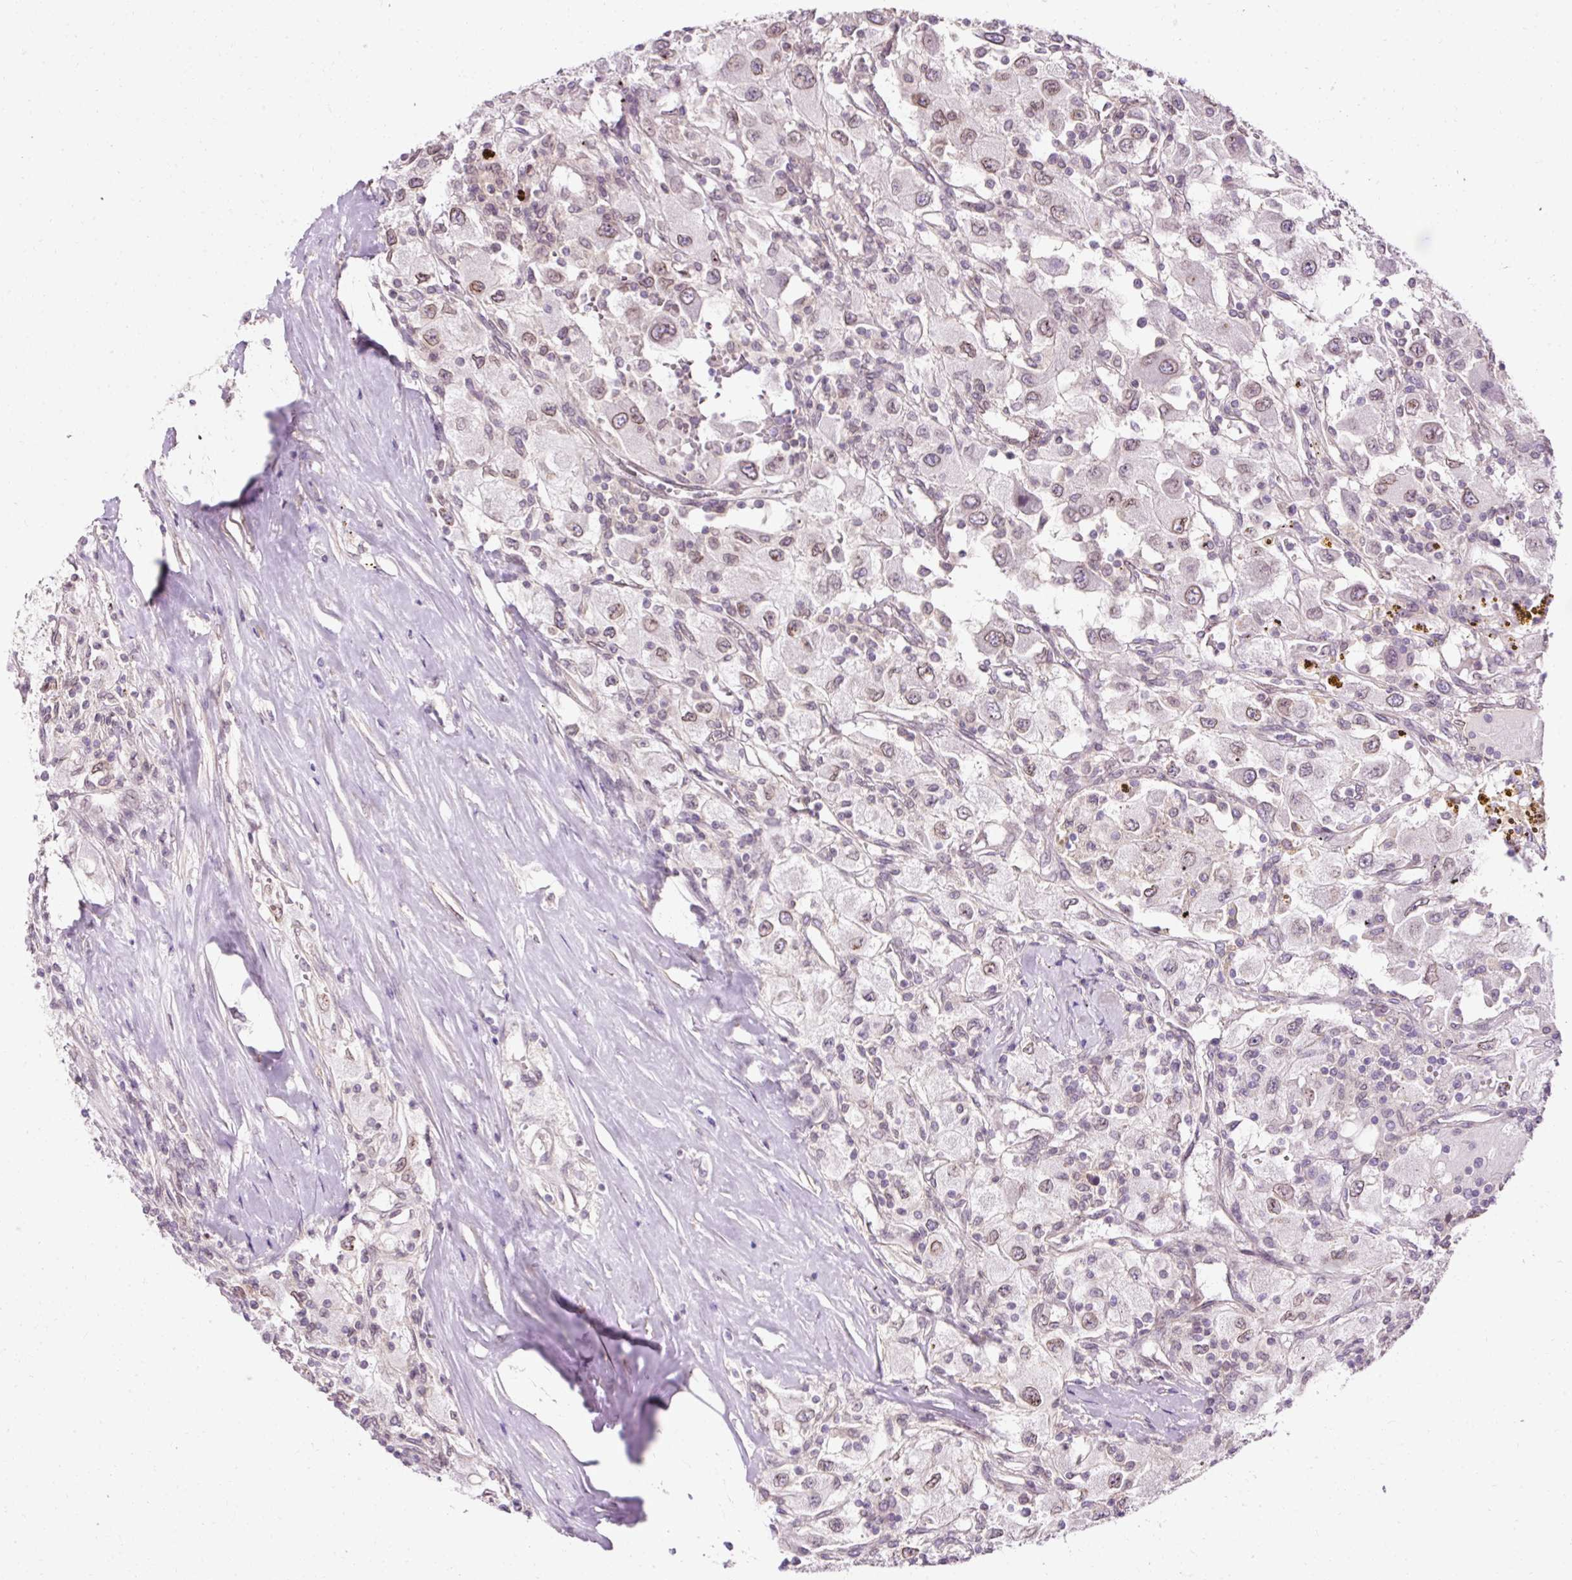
{"staining": {"intensity": "moderate", "quantity": "<25%", "location": "cytoplasmic/membranous,nuclear"}, "tissue": "renal cancer", "cell_type": "Tumor cells", "image_type": "cancer", "snomed": [{"axis": "morphology", "description": "Adenocarcinoma, NOS"}, {"axis": "topography", "description": "Kidney"}], "caption": "Immunohistochemistry (IHC) micrograph of human renal cancer (adenocarcinoma) stained for a protein (brown), which displays low levels of moderate cytoplasmic/membranous and nuclear staining in about <25% of tumor cells.", "gene": "ZNF610", "patient": {"sex": "female", "age": 67}}